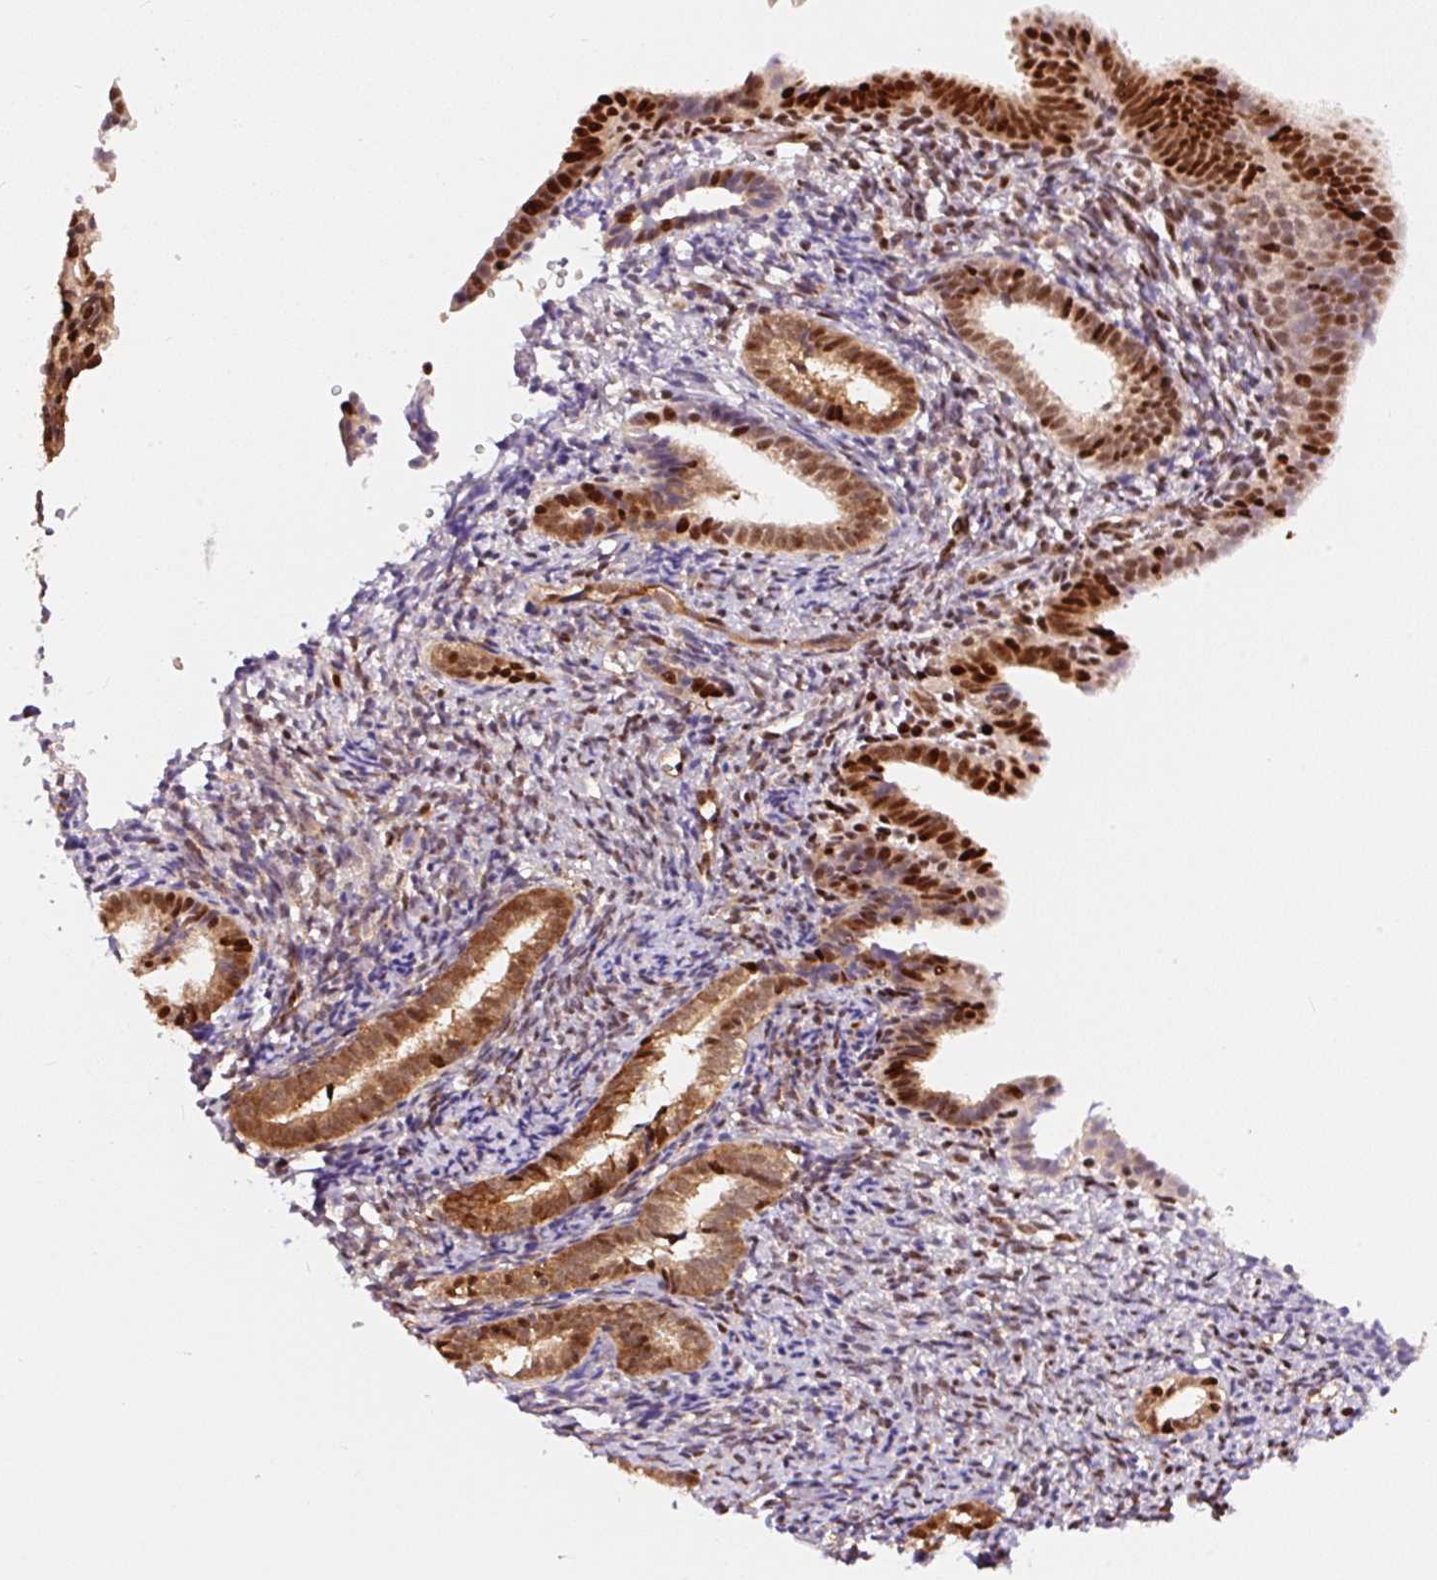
{"staining": {"intensity": "strong", "quantity": ">75%", "location": "cytoplasmic/membranous,nuclear"}, "tissue": "endometrial cancer", "cell_type": "Tumor cells", "image_type": "cancer", "snomed": [{"axis": "morphology", "description": "Adenocarcinoma, NOS"}, {"axis": "topography", "description": "Endometrium"}], "caption": "Adenocarcinoma (endometrial) stained with immunohistochemistry displays strong cytoplasmic/membranous and nuclear positivity in approximately >75% of tumor cells. (brown staining indicates protein expression, while blue staining denotes nuclei).", "gene": "GPR139", "patient": {"sex": "female", "age": 56}}